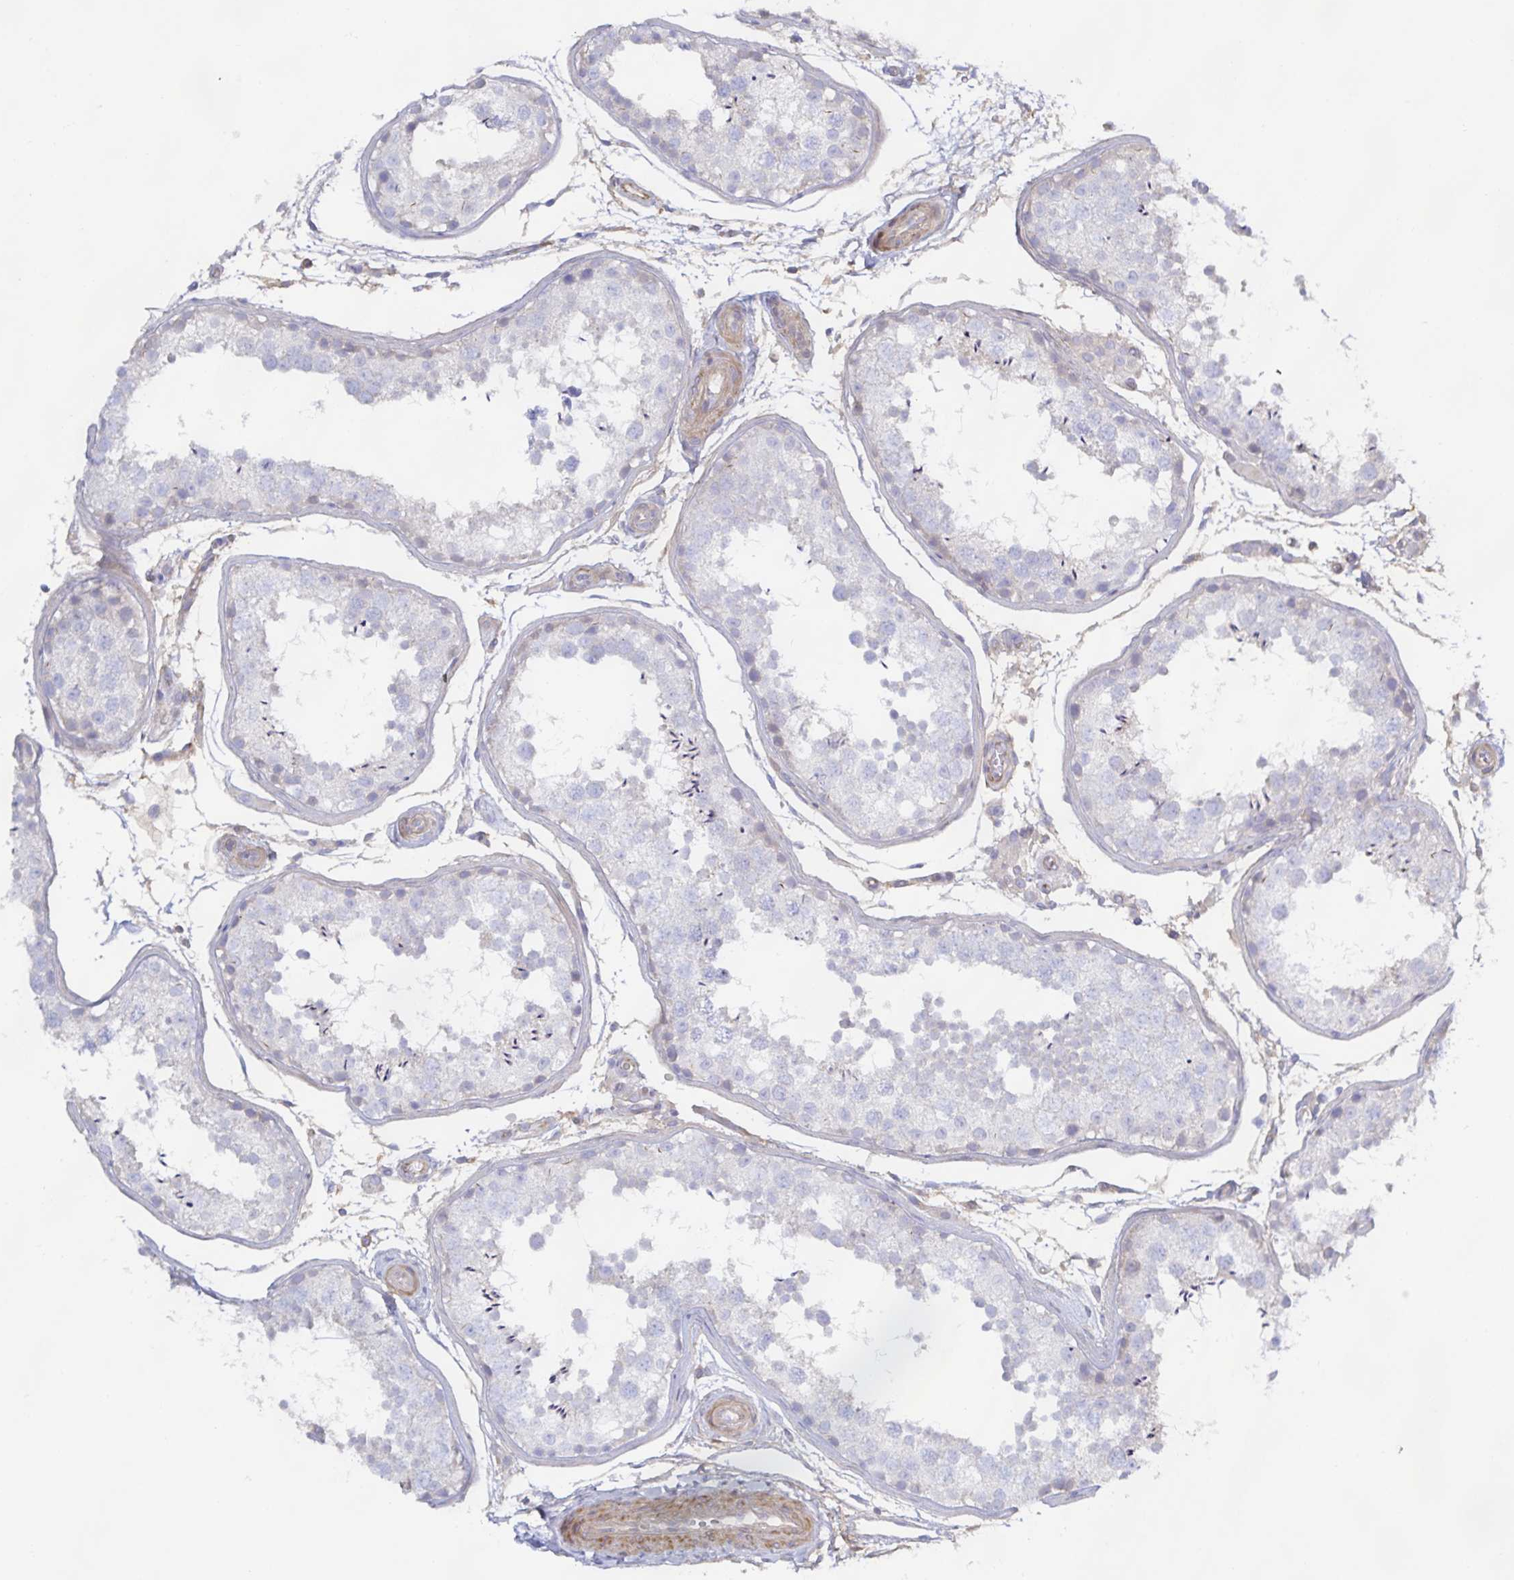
{"staining": {"intensity": "negative", "quantity": "none", "location": "none"}, "tissue": "testis", "cell_type": "Cells in seminiferous ducts", "image_type": "normal", "snomed": [{"axis": "morphology", "description": "Normal tissue, NOS"}, {"axis": "topography", "description": "Testis"}], "caption": "Image shows no protein expression in cells in seminiferous ducts of unremarkable testis. The staining is performed using DAB brown chromogen with nuclei counter-stained in using hematoxylin.", "gene": "METTL22", "patient": {"sex": "male", "age": 29}}